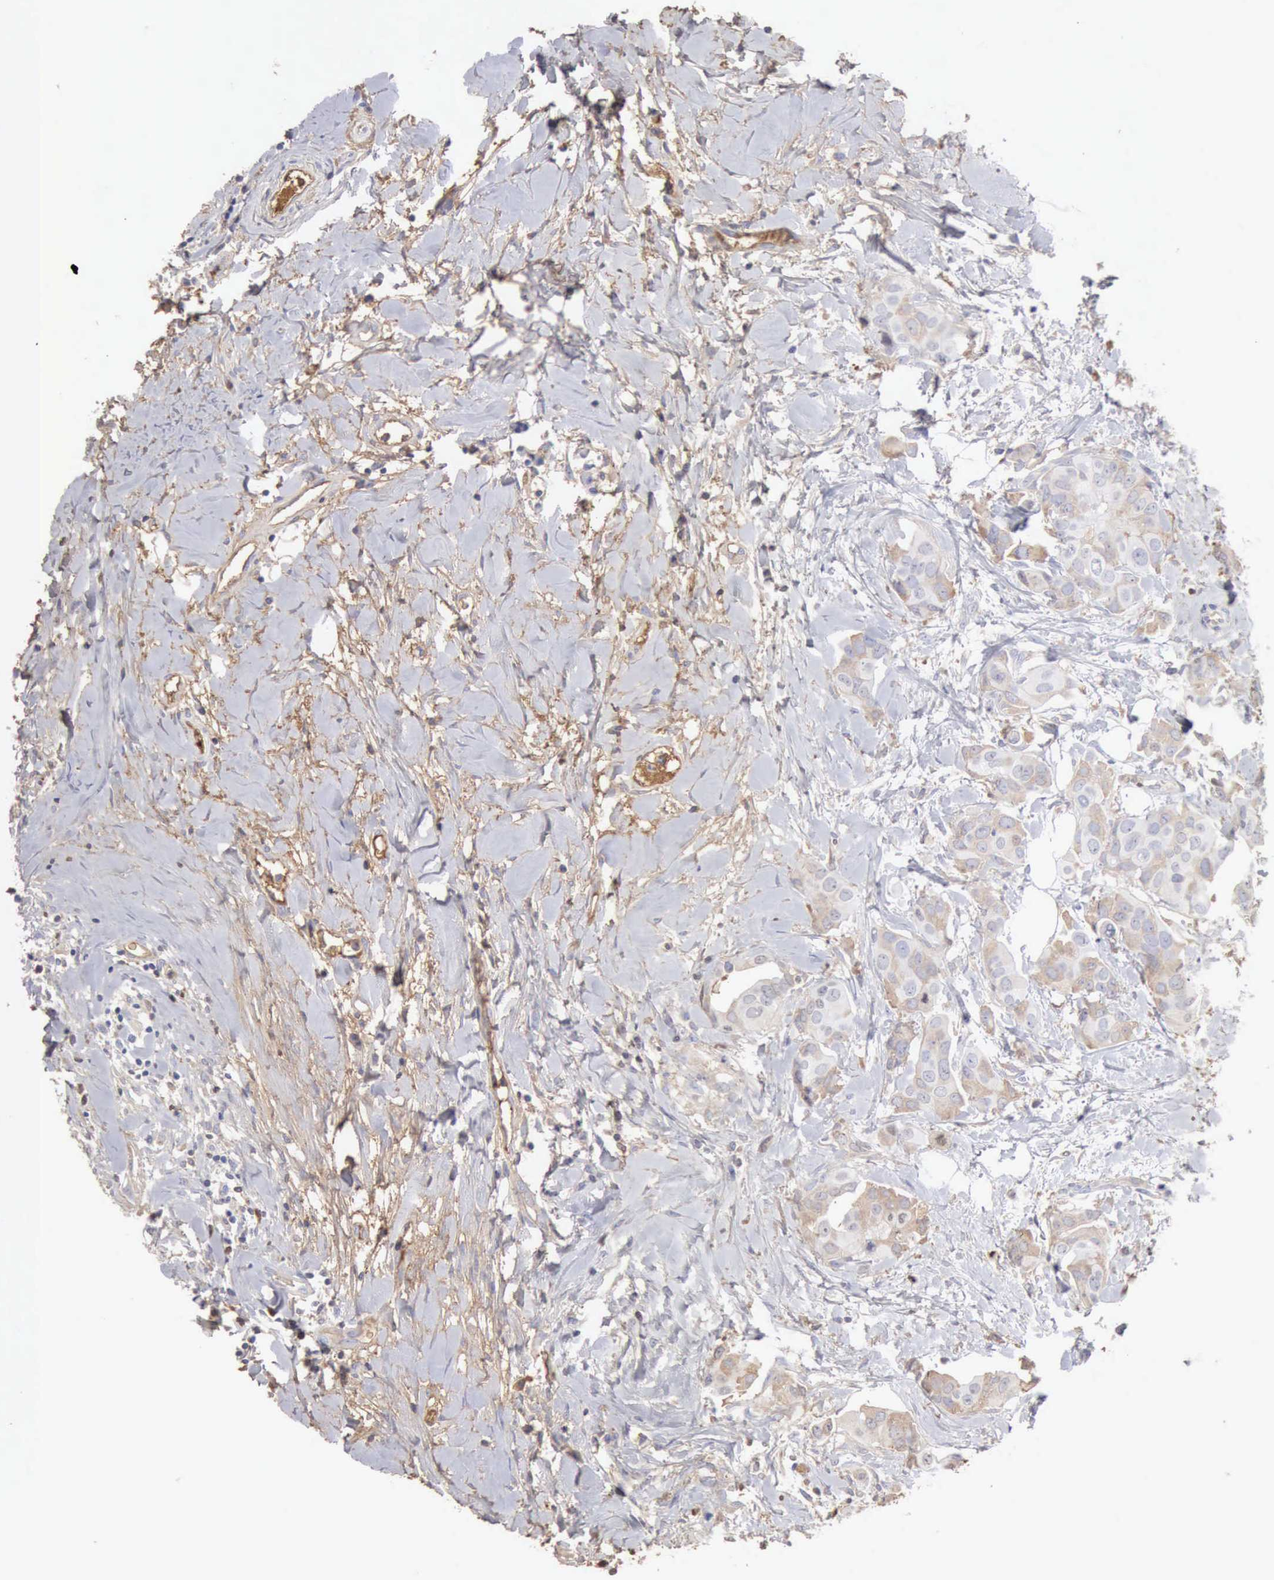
{"staining": {"intensity": "weak", "quantity": "<25%", "location": "cytoplasmic/membranous"}, "tissue": "breast cancer", "cell_type": "Tumor cells", "image_type": "cancer", "snomed": [{"axis": "morphology", "description": "Duct carcinoma"}, {"axis": "topography", "description": "Breast"}], "caption": "This is an IHC image of human breast cancer. There is no positivity in tumor cells.", "gene": "SERPINA1", "patient": {"sex": "female", "age": 40}}